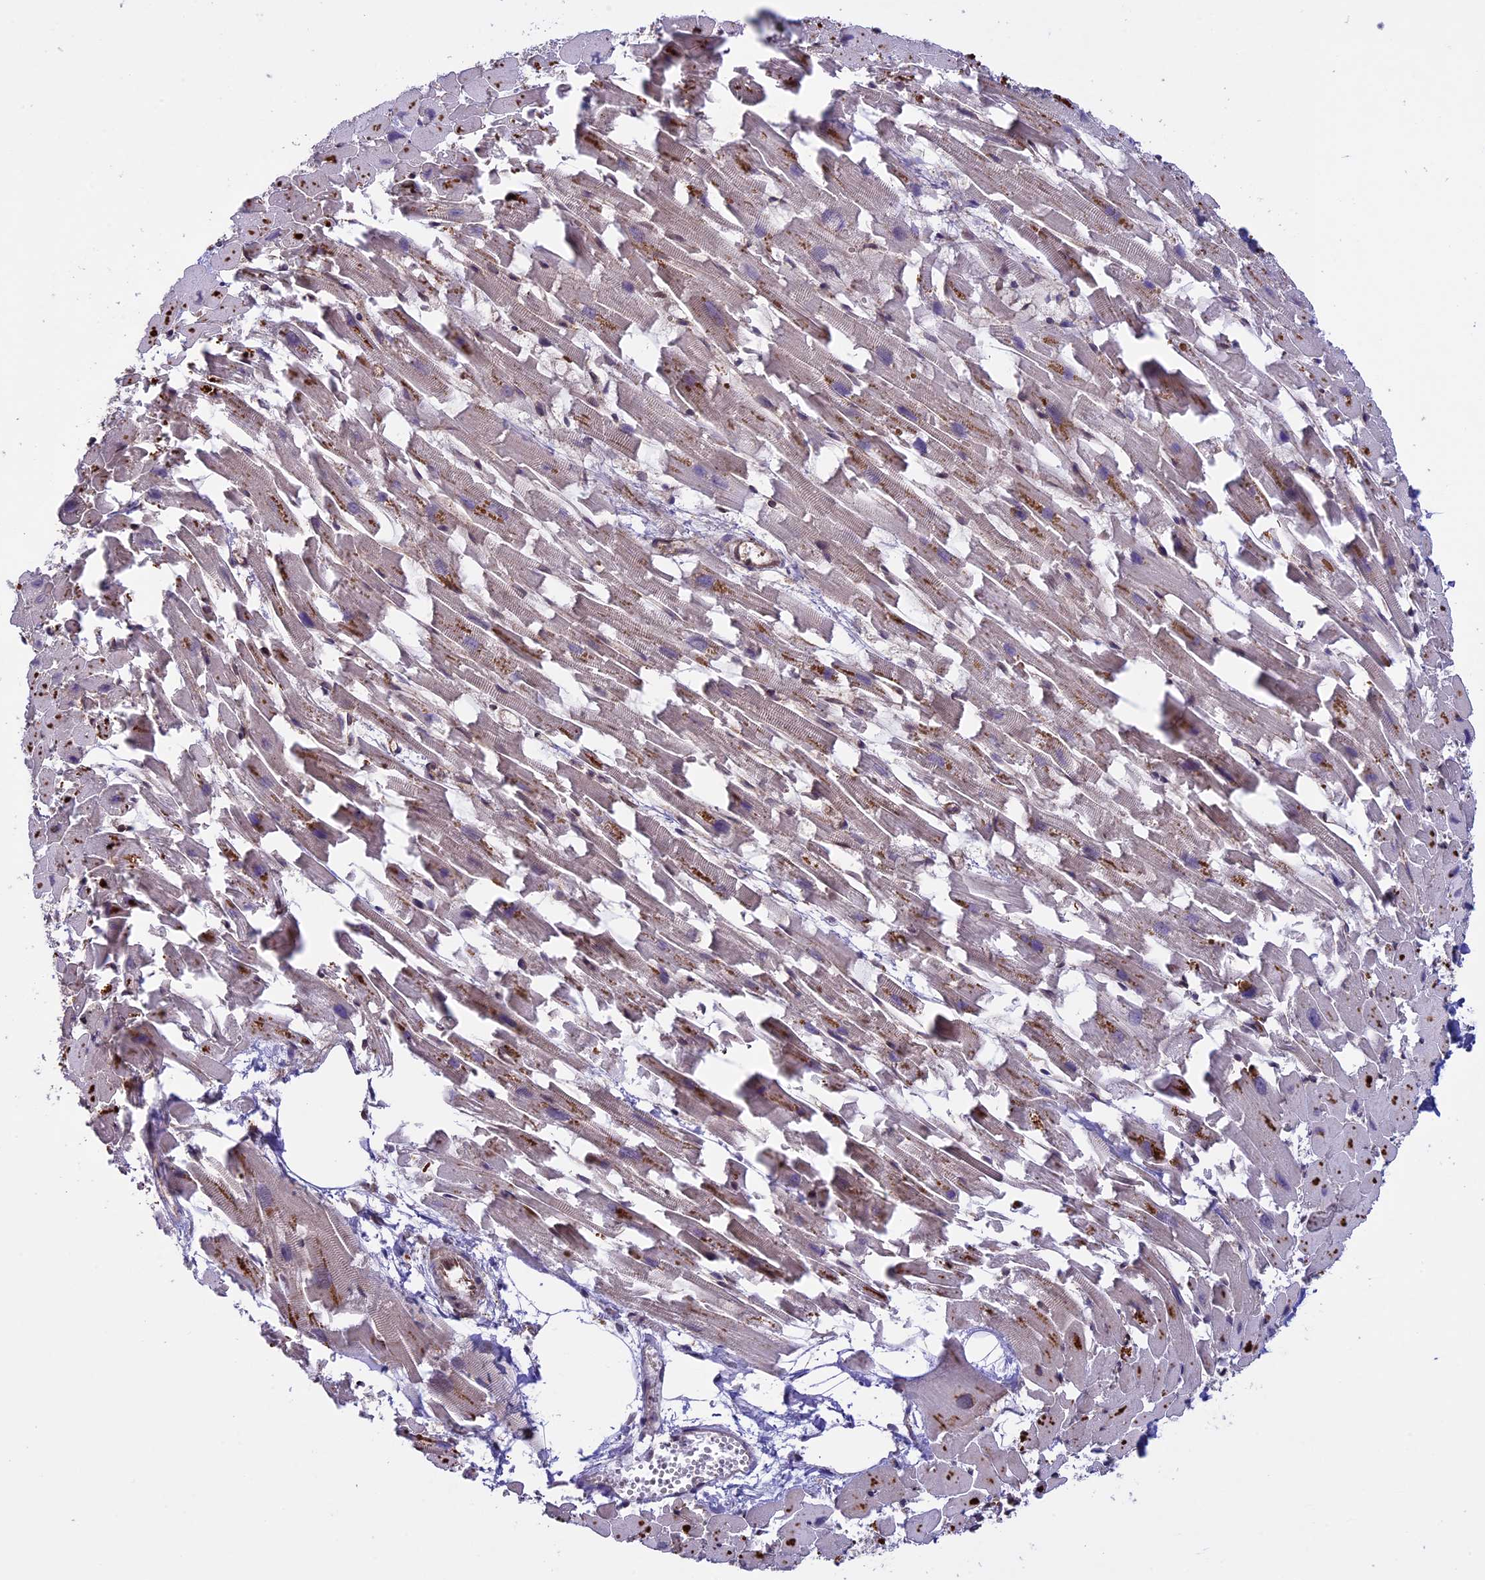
{"staining": {"intensity": "moderate", "quantity": ">75%", "location": "cytoplasmic/membranous"}, "tissue": "heart muscle", "cell_type": "Cardiomyocytes", "image_type": "normal", "snomed": [{"axis": "morphology", "description": "Normal tissue, NOS"}, {"axis": "topography", "description": "Heart"}], "caption": "This image demonstrates immunohistochemistry staining of normal human heart muscle, with medium moderate cytoplasmic/membranous expression in about >75% of cardiomyocytes.", "gene": "CCDC125", "patient": {"sex": "female", "age": 64}}